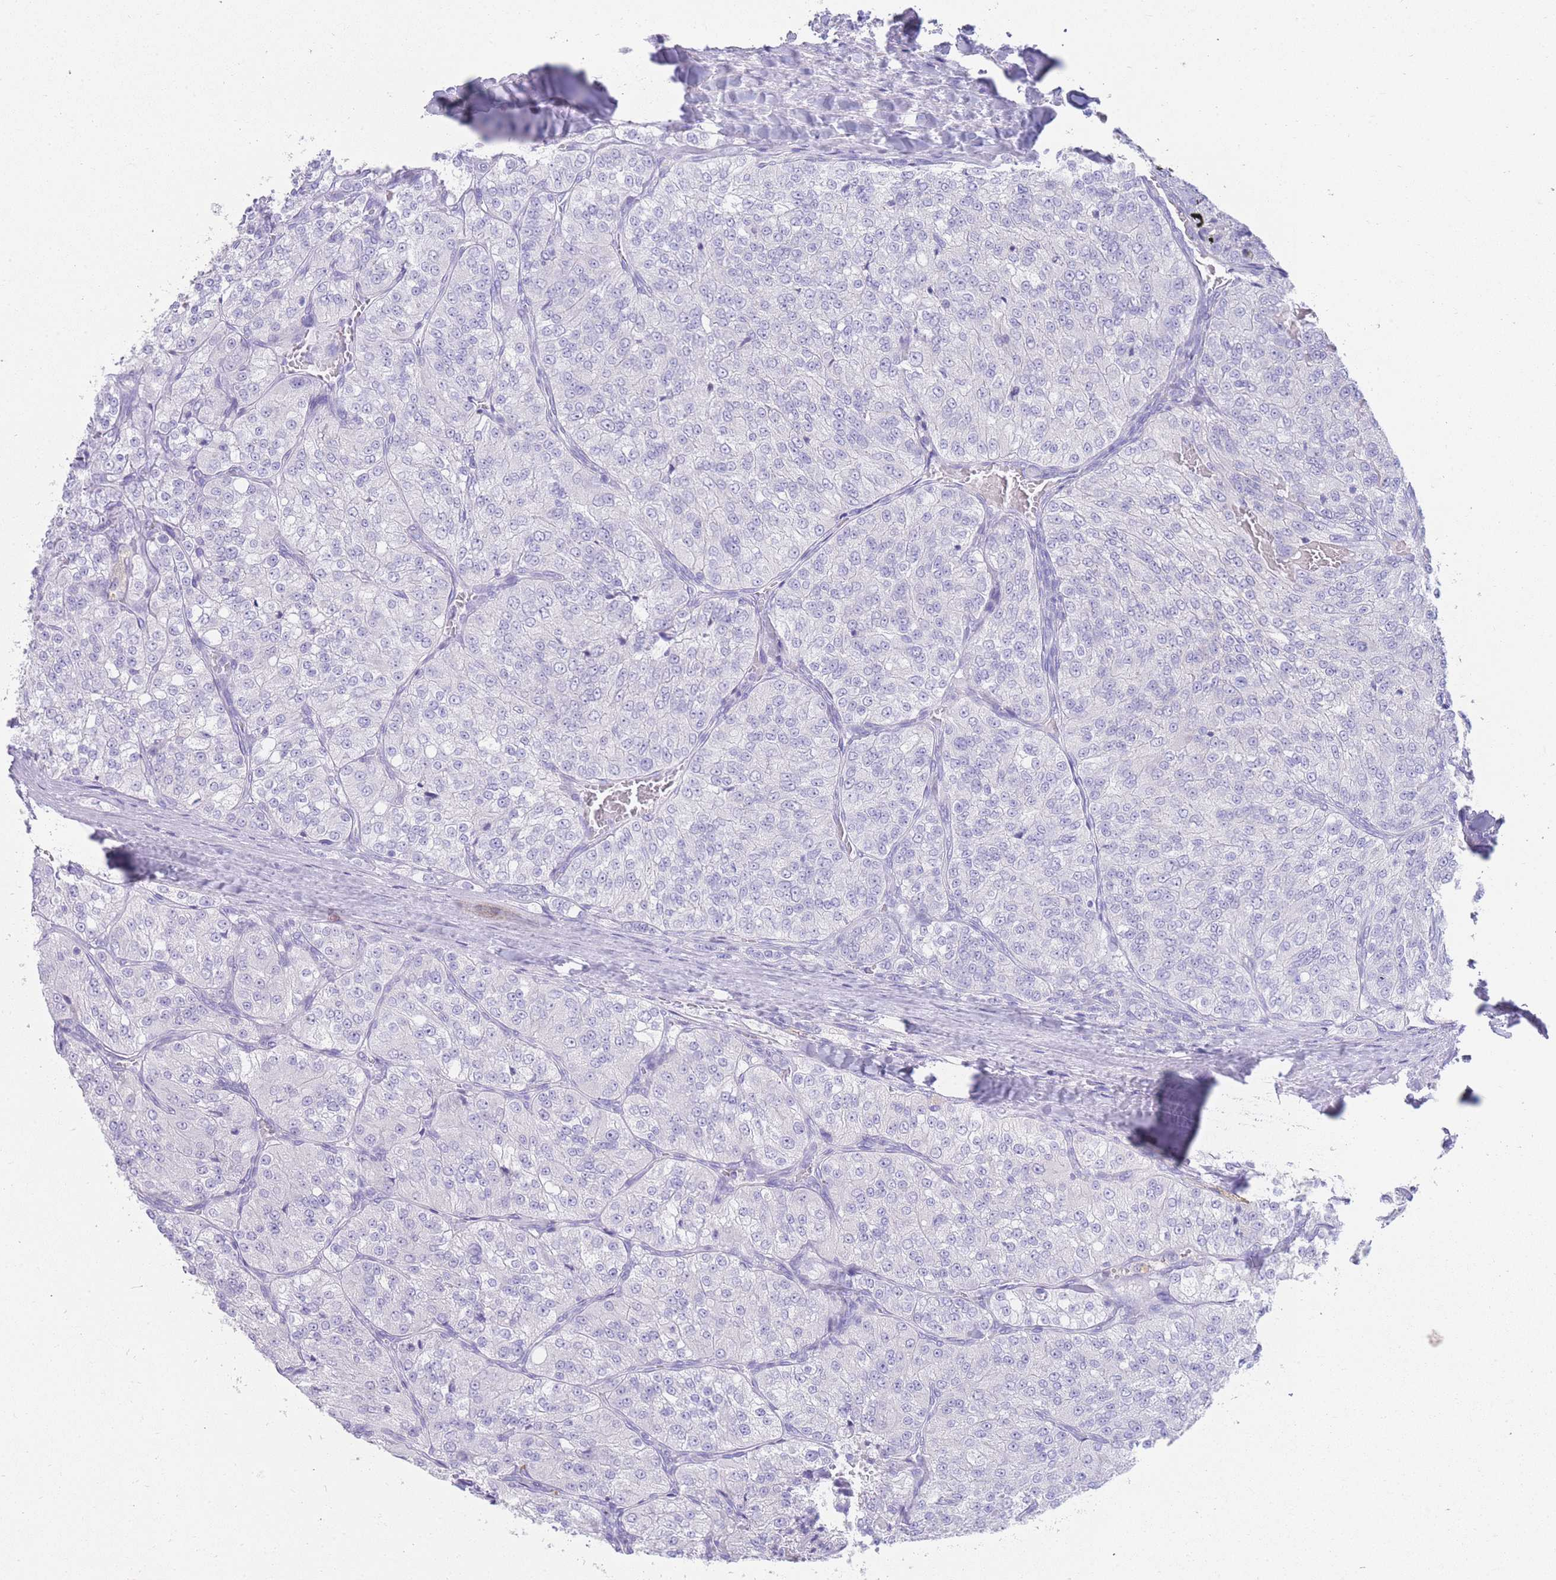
{"staining": {"intensity": "negative", "quantity": "none", "location": "none"}, "tissue": "renal cancer", "cell_type": "Tumor cells", "image_type": "cancer", "snomed": [{"axis": "morphology", "description": "Adenocarcinoma, NOS"}, {"axis": "topography", "description": "Kidney"}], "caption": "Adenocarcinoma (renal) was stained to show a protein in brown. There is no significant positivity in tumor cells.", "gene": "LRRC37A", "patient": {"sex": "female", "age": 63}}